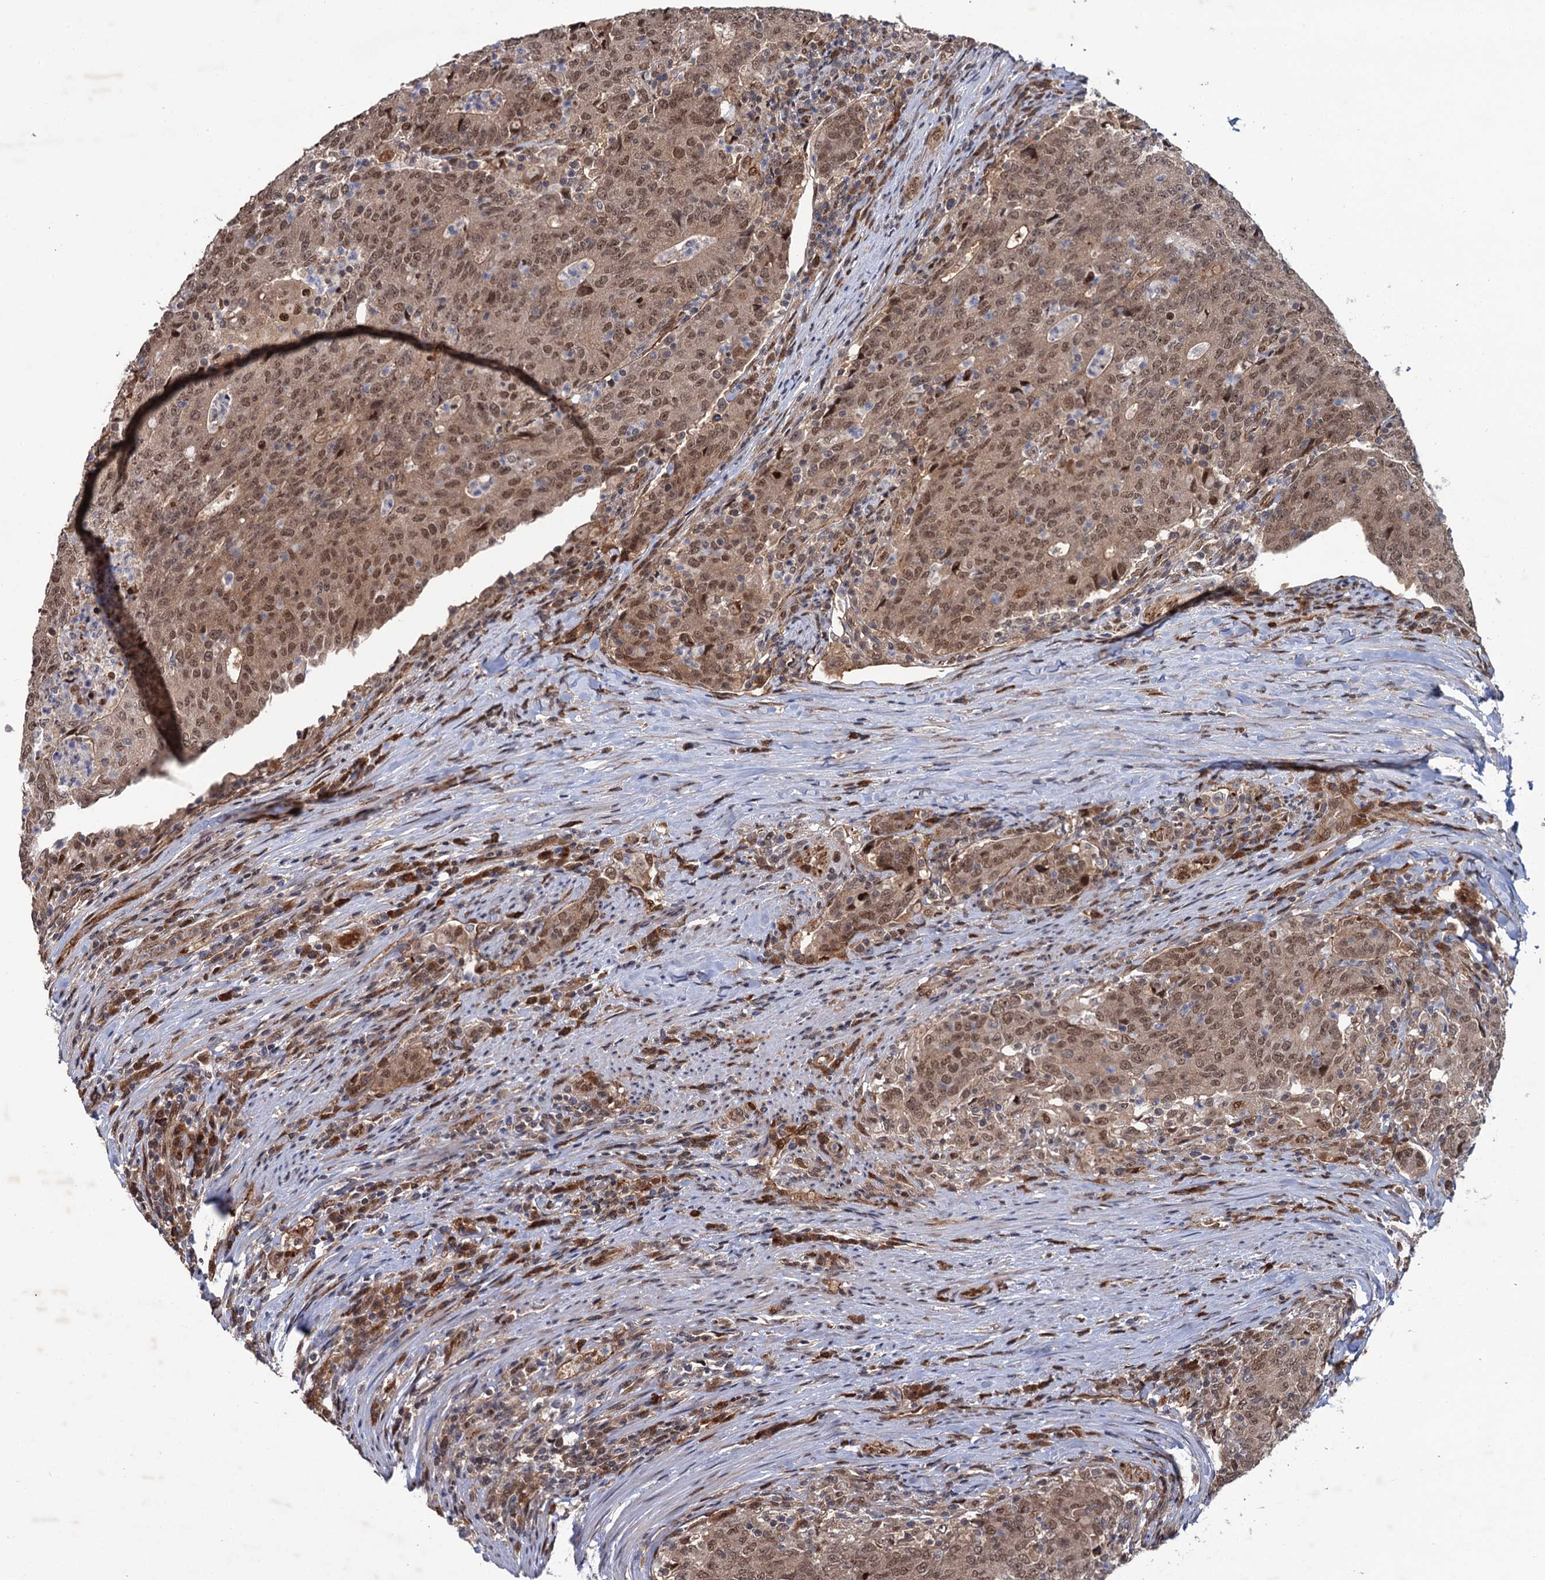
{"staining": {"intensity": "moderate", "quantity": ">75%", "location": "cytoplasmic/membranous,nuclear"}, "tissue": "colorectal cancer", "cell_type": "Tumor cells", "image_type": "cancer", "snomed": [{"axis": "morphology", "description": "Adenocarcinoma, NOS"}, {"axis": "topography", "description": "Colon"}], "caption": "An immunohistochemistry histopathology image of neoplastic tissue is shown. Protein staining in brown labels moderate cytoplasmic/membranous and nuclear positivity in adenocarcinoma (colorectal) within tumor cells. Nuclei are stained in blue.", "gene": "CDC23", "patient": {"sex": "female", "age": 75}}